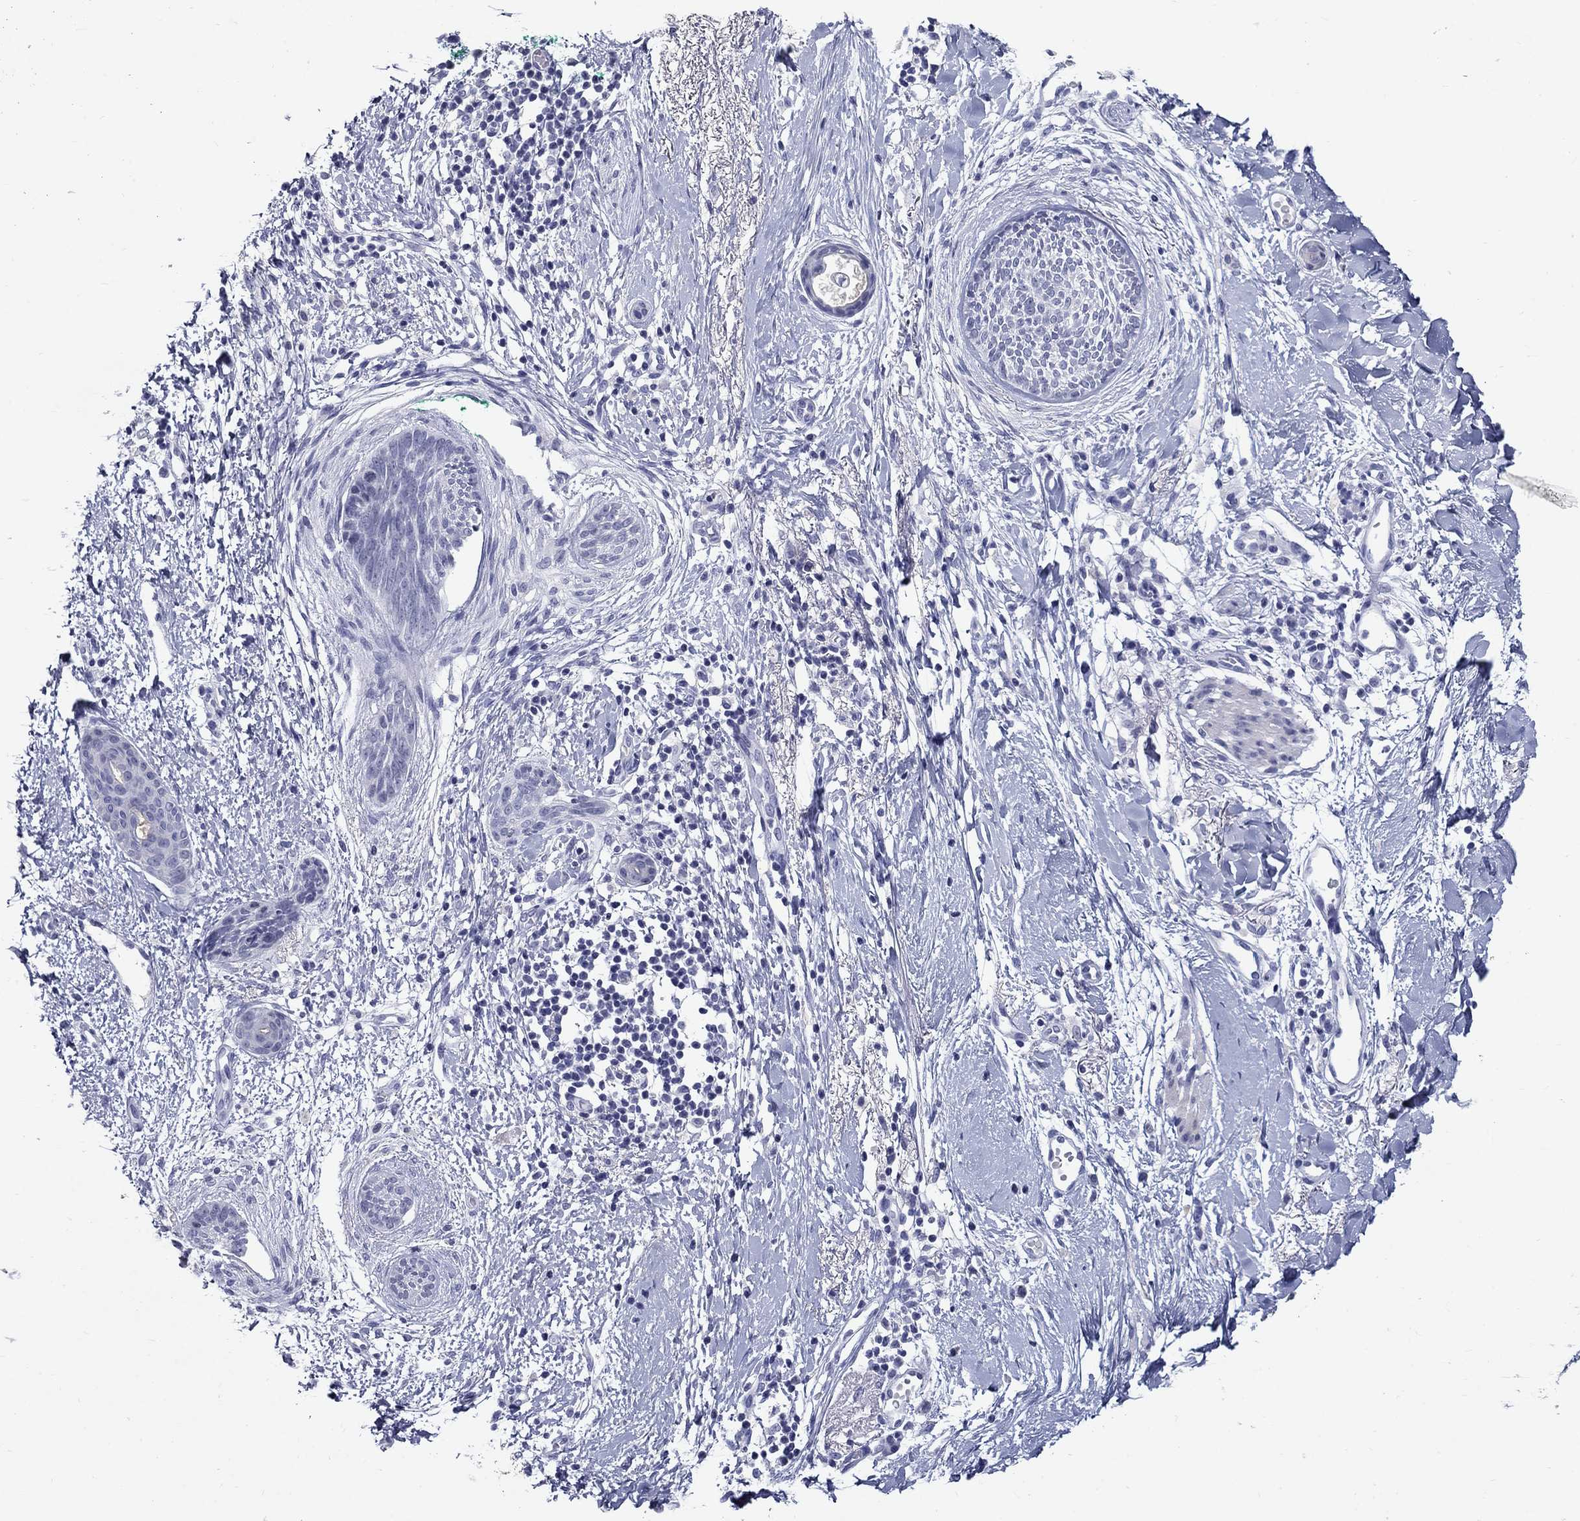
{"staining": {"intensity": "negative", "quantity": "none", "location": "none"}, "tissue": "skin cancer", "cell_type": "Tumor cells", "image_type": "cancer", "snomed": [{"axis": "morphology", "description": "Basal cell carcinoma"}, {"axis": "topography", "description": "Skin"}], "caption": "Basal cell carcinoma (skin) was stained to show a protein in brown. There is no significant positivity in tumor cells. (DAB immunohistochemistry (IHC) with hematoxylin counter stain).", "gene": "C4orf19", "patient": {"sex": "female", "age": 65}}